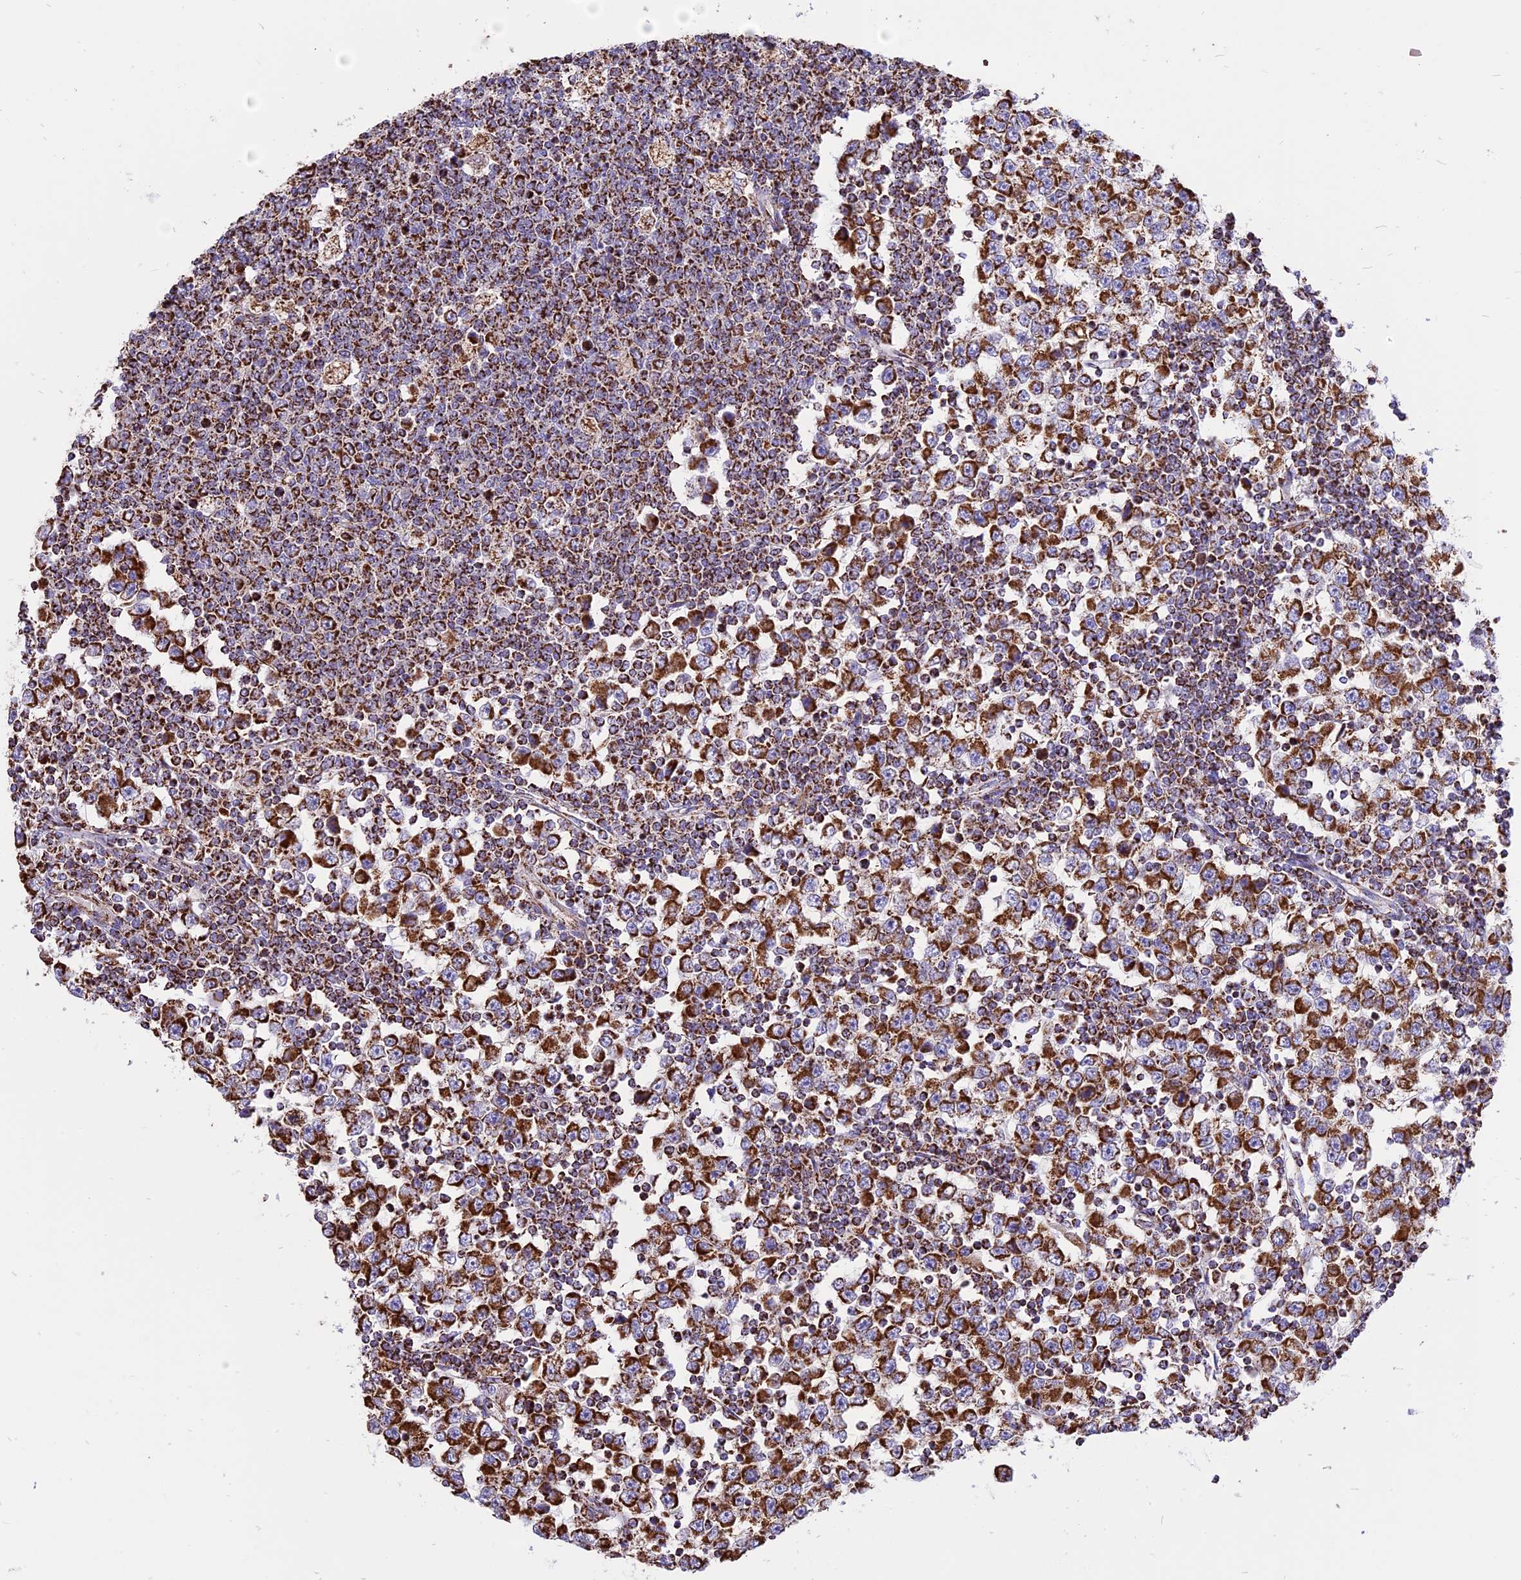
{"staining": {"intensity": "strong", "quantity": ">75%", "location": "cytoplasmic/membranous"}, "tissue": "testis cancer", "cell_type": "Tumor cells", "image_type": "cancer", "snomed": [{"axis": "morphology", "description": "Seminoma, NOS"}, {"axis": "topography", "description": "Testis"}], "caption": "Strong cytoplasmic/membranous positivity is seen in about >75% of tumor cells in testis seminoma.", "gene": "TTC4", "patient": {"sex": "male", "age": 65}}